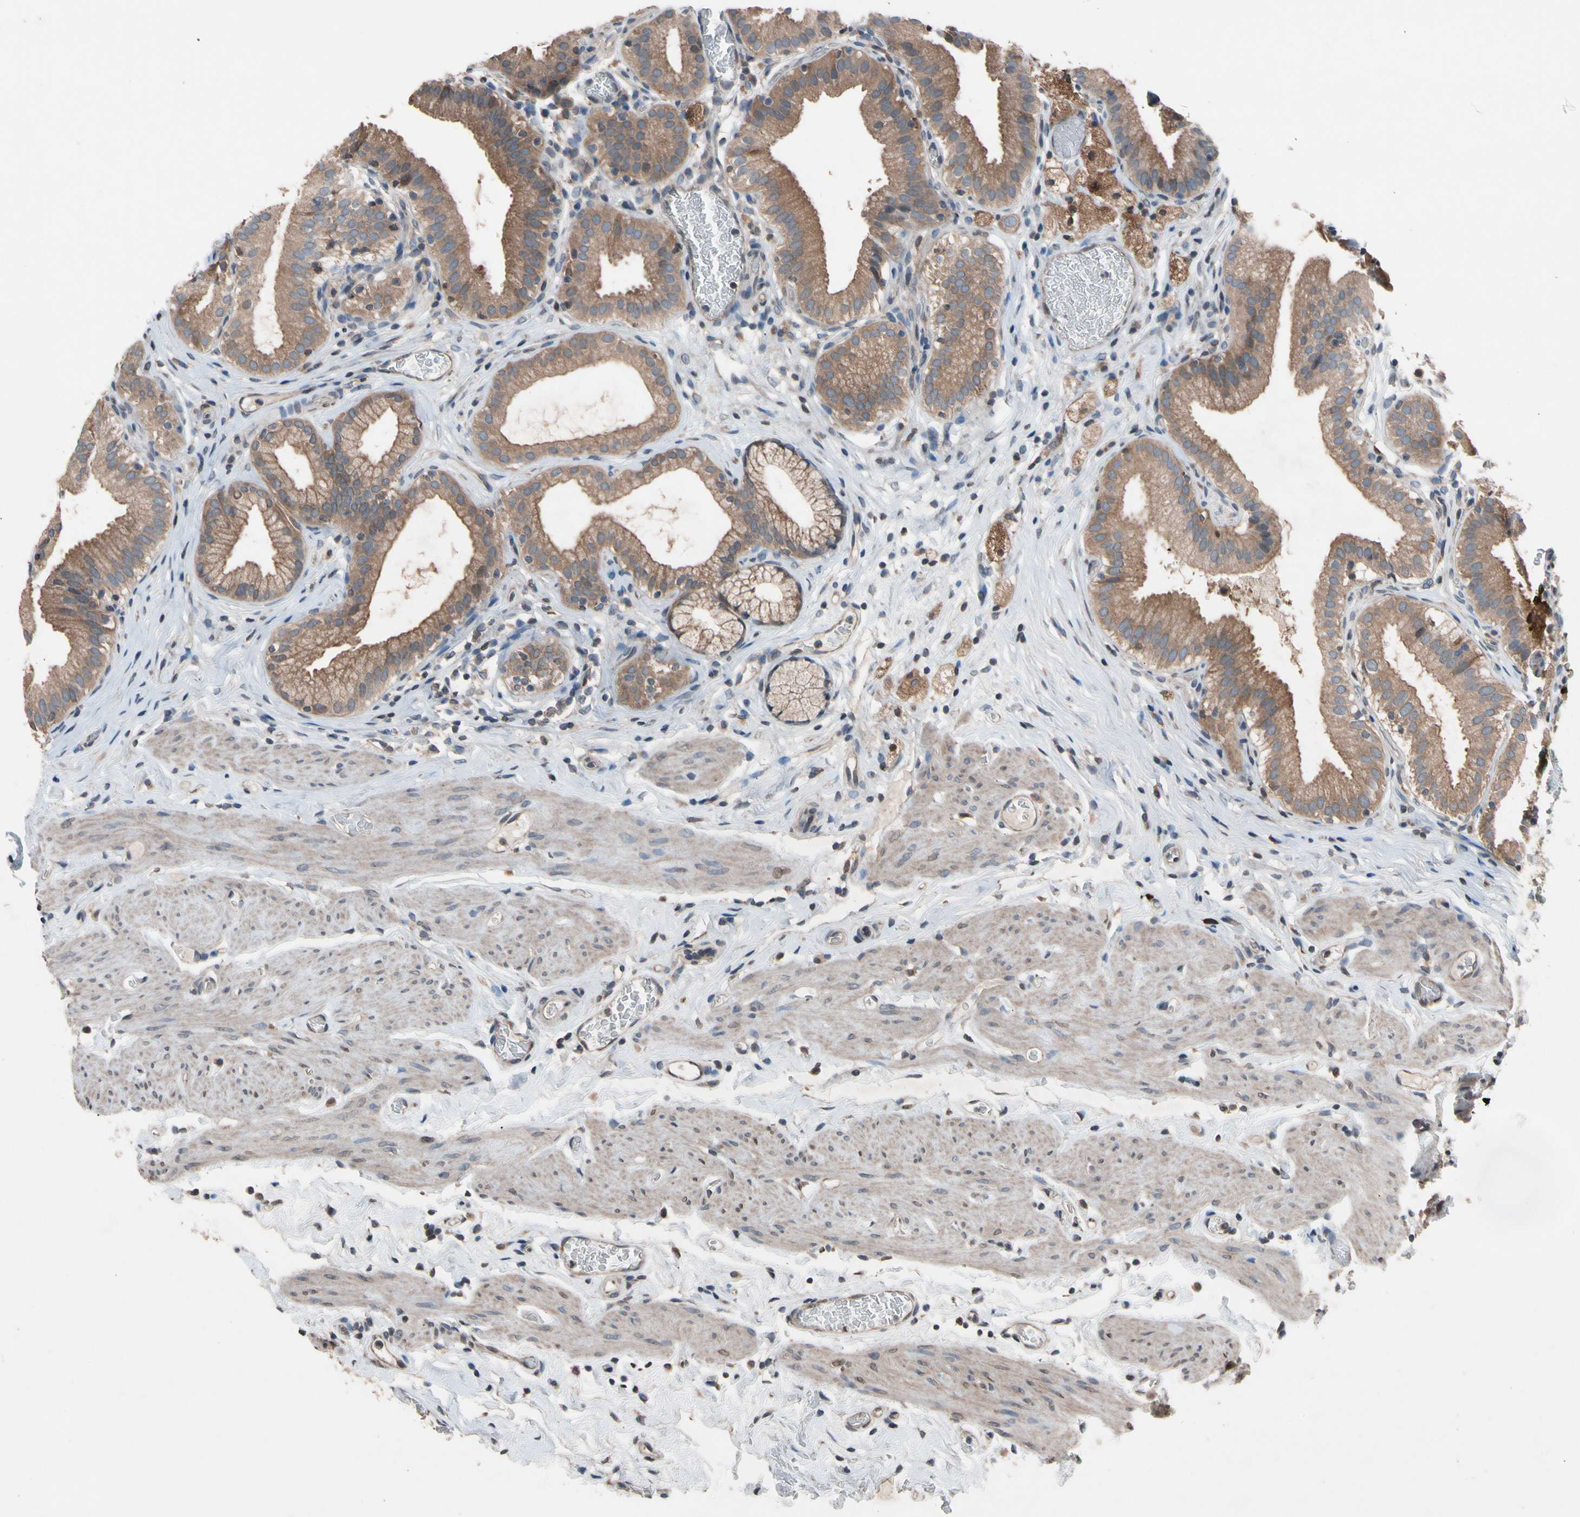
{"staining": {"intensity": "moderate", "quantity": ">75%", "location": "cytoplasmic/membranous"}, "tissue": "gallbladder", "cell_type": "Glandular cells", "image_type": "normal", "snomed": [{"axis": "morphology", "description": "Normal tissue, NOS"}, {"axis": "topography", "description": "Gallbladder"}], "caption": "Moderate cytoplasmic/membranous positivity for a protein is present in approximately >75% of glandular cells of benign gallbladder using immunohistochemistry (IHC).", "gene": "PRDX4", "patient": {"sex": "male", "age": 54}}